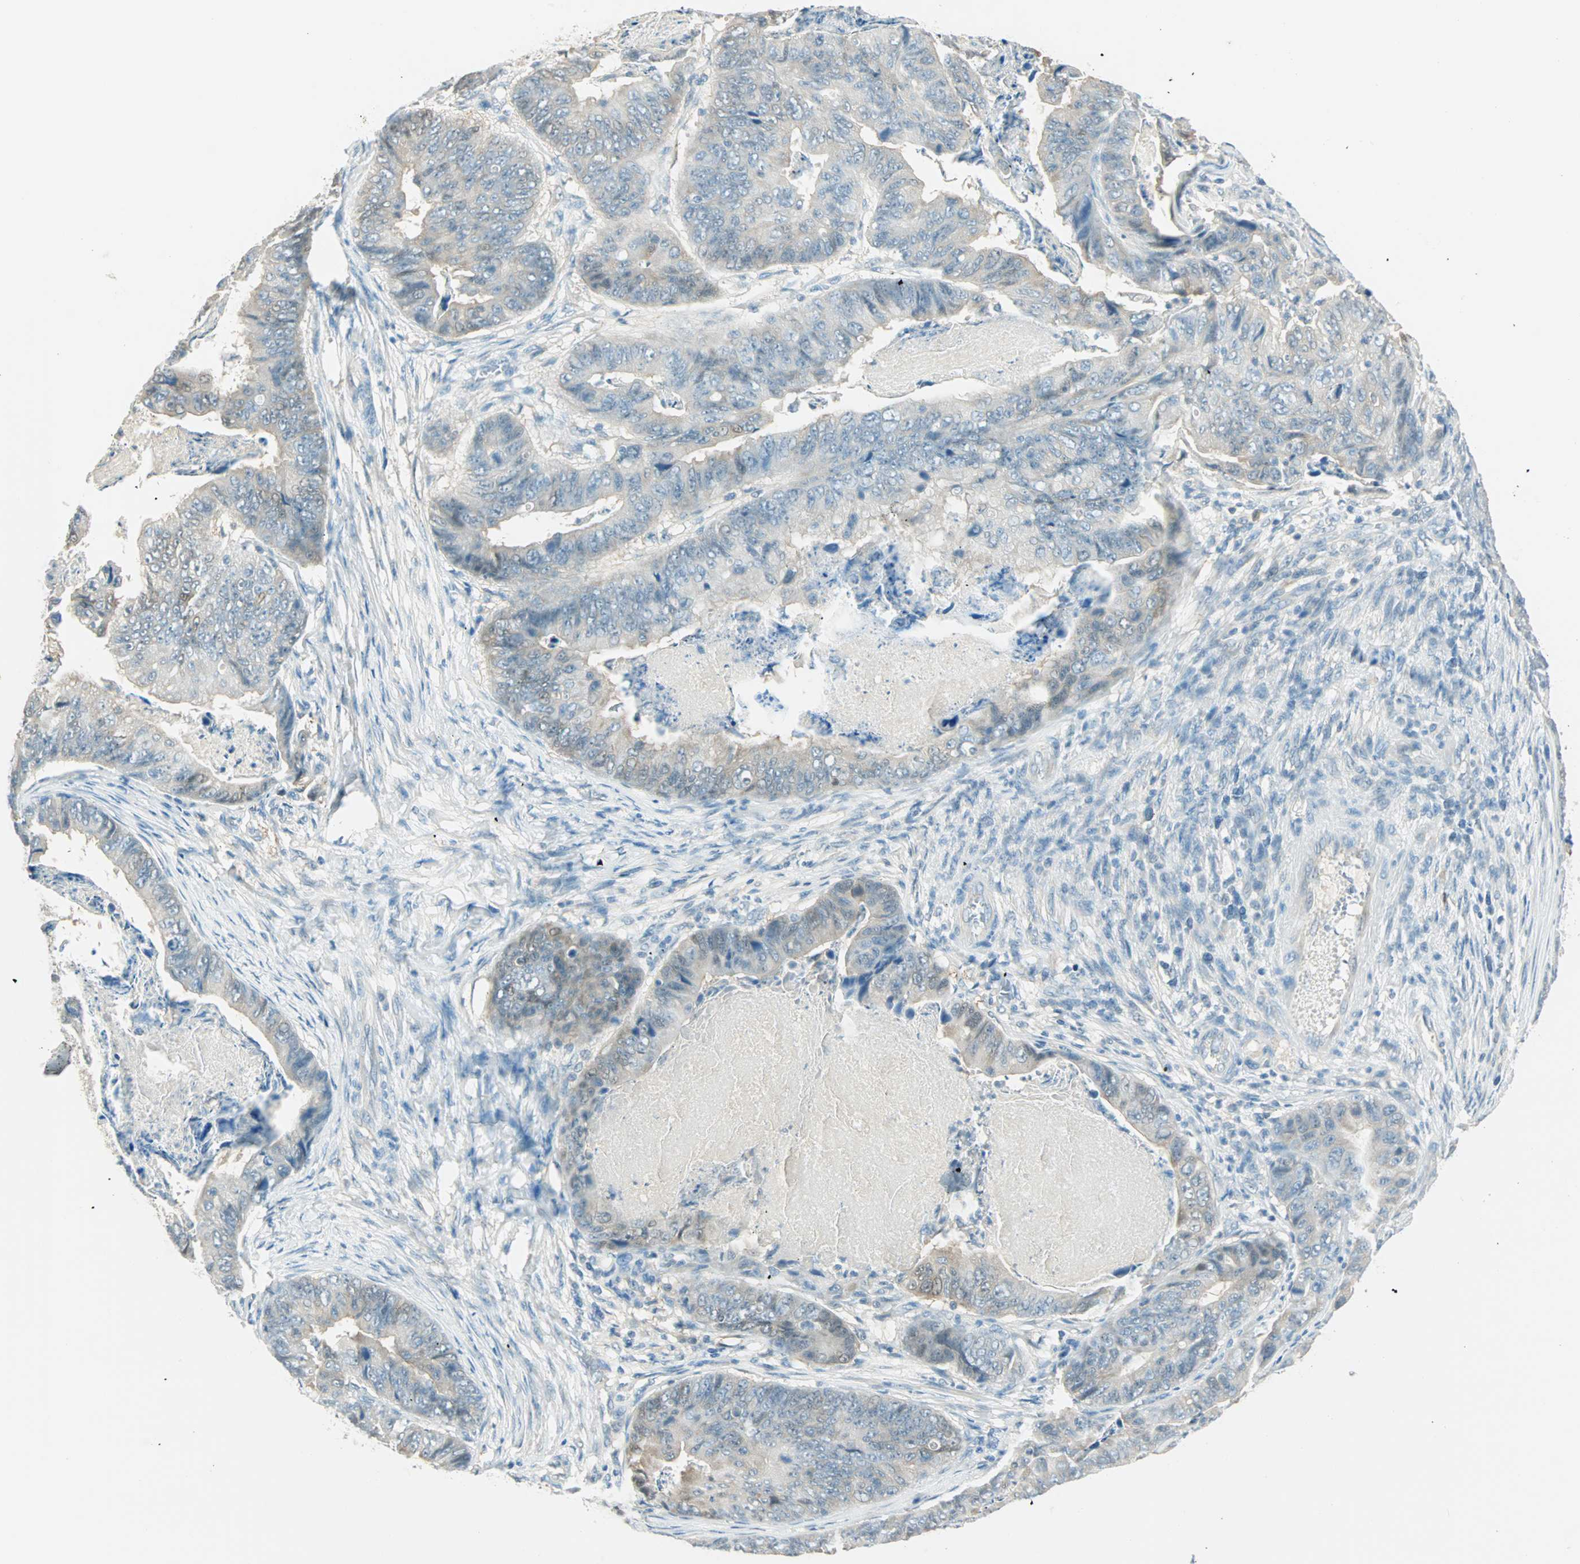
{"staining": {"intensity": "moderate", "quantity": "25%-75%", "location": "cytoplasmic/membranous"}, "tissue": "stomach cancer", "cell_type": "Tumor cells", "image_type": "cancer", "snomed": [{"axis": "morphology", "description": "Adenocarcinoma, NOS"}, {"axis": "topography", "description": "Stomach, lower"}], "caption": "Immunohistochemistry (IHC) (DAB (3,3'-diaminobenzidine)) staining of human stomach adenocarcinoma reveals moderate cytoplasmic/membranous protein positivity in approximately 25%-75% of tumor cells.", "gene": "S100A1", "patient": {"sex": "male", "age": 77}}